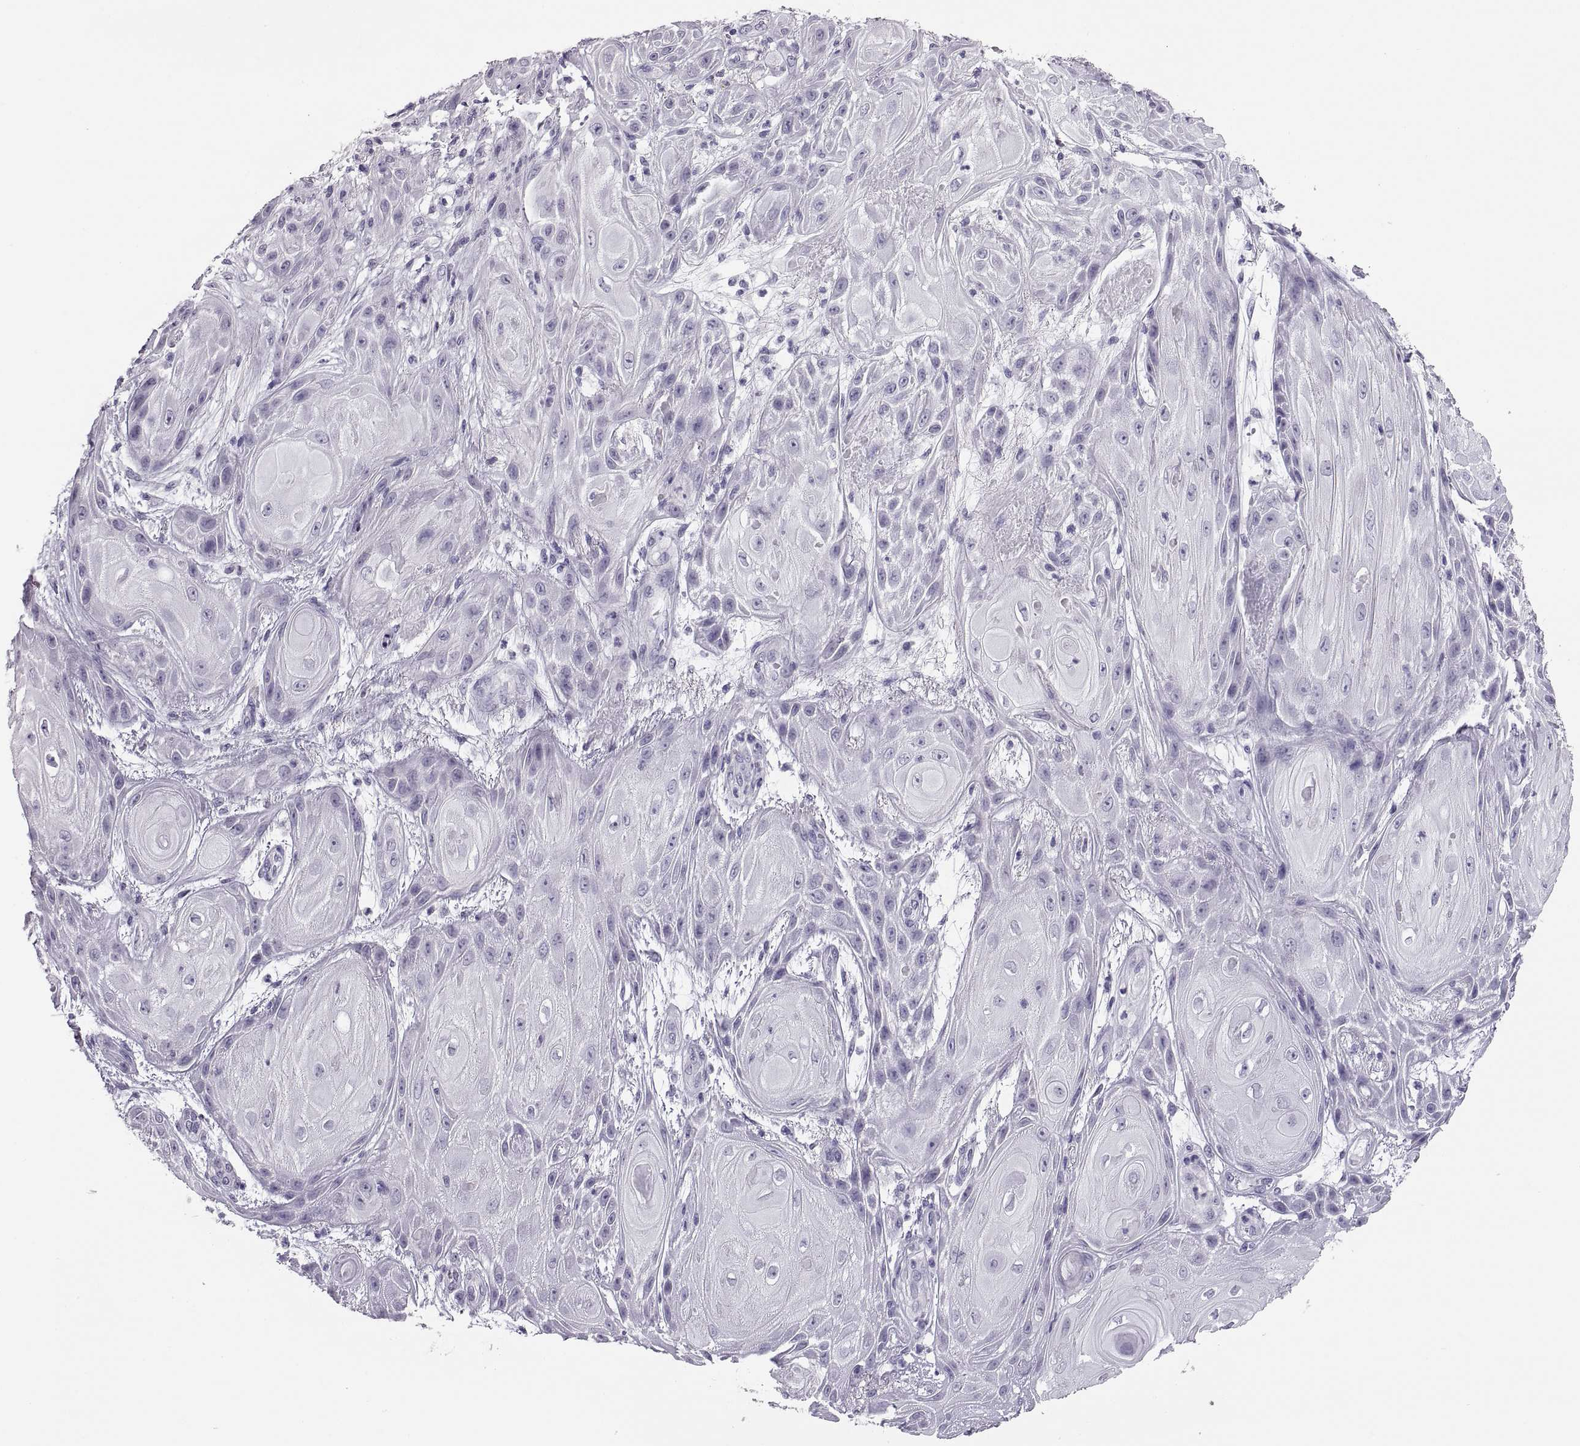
{"staining": {"intensity": "negative", "quantity": "none", "location": "none"}, "tissue": "skin cancer", "cell_type": "Tumor cells", "image_type": "cancer", "snomed": [{"axis": "morphology", "description": "Squamous cell carcinoma, NOS"}, {"axis": "topography", "description": "Skin"}], "caption": "A high-resolution histopathology image shows immunohistochemistry staining of squamous cell carcinoma (skin), which demonstrates no significant staining in tumor cells.", "gene": "QRICH2", "patient": {"sex": "male", "age": 62}}